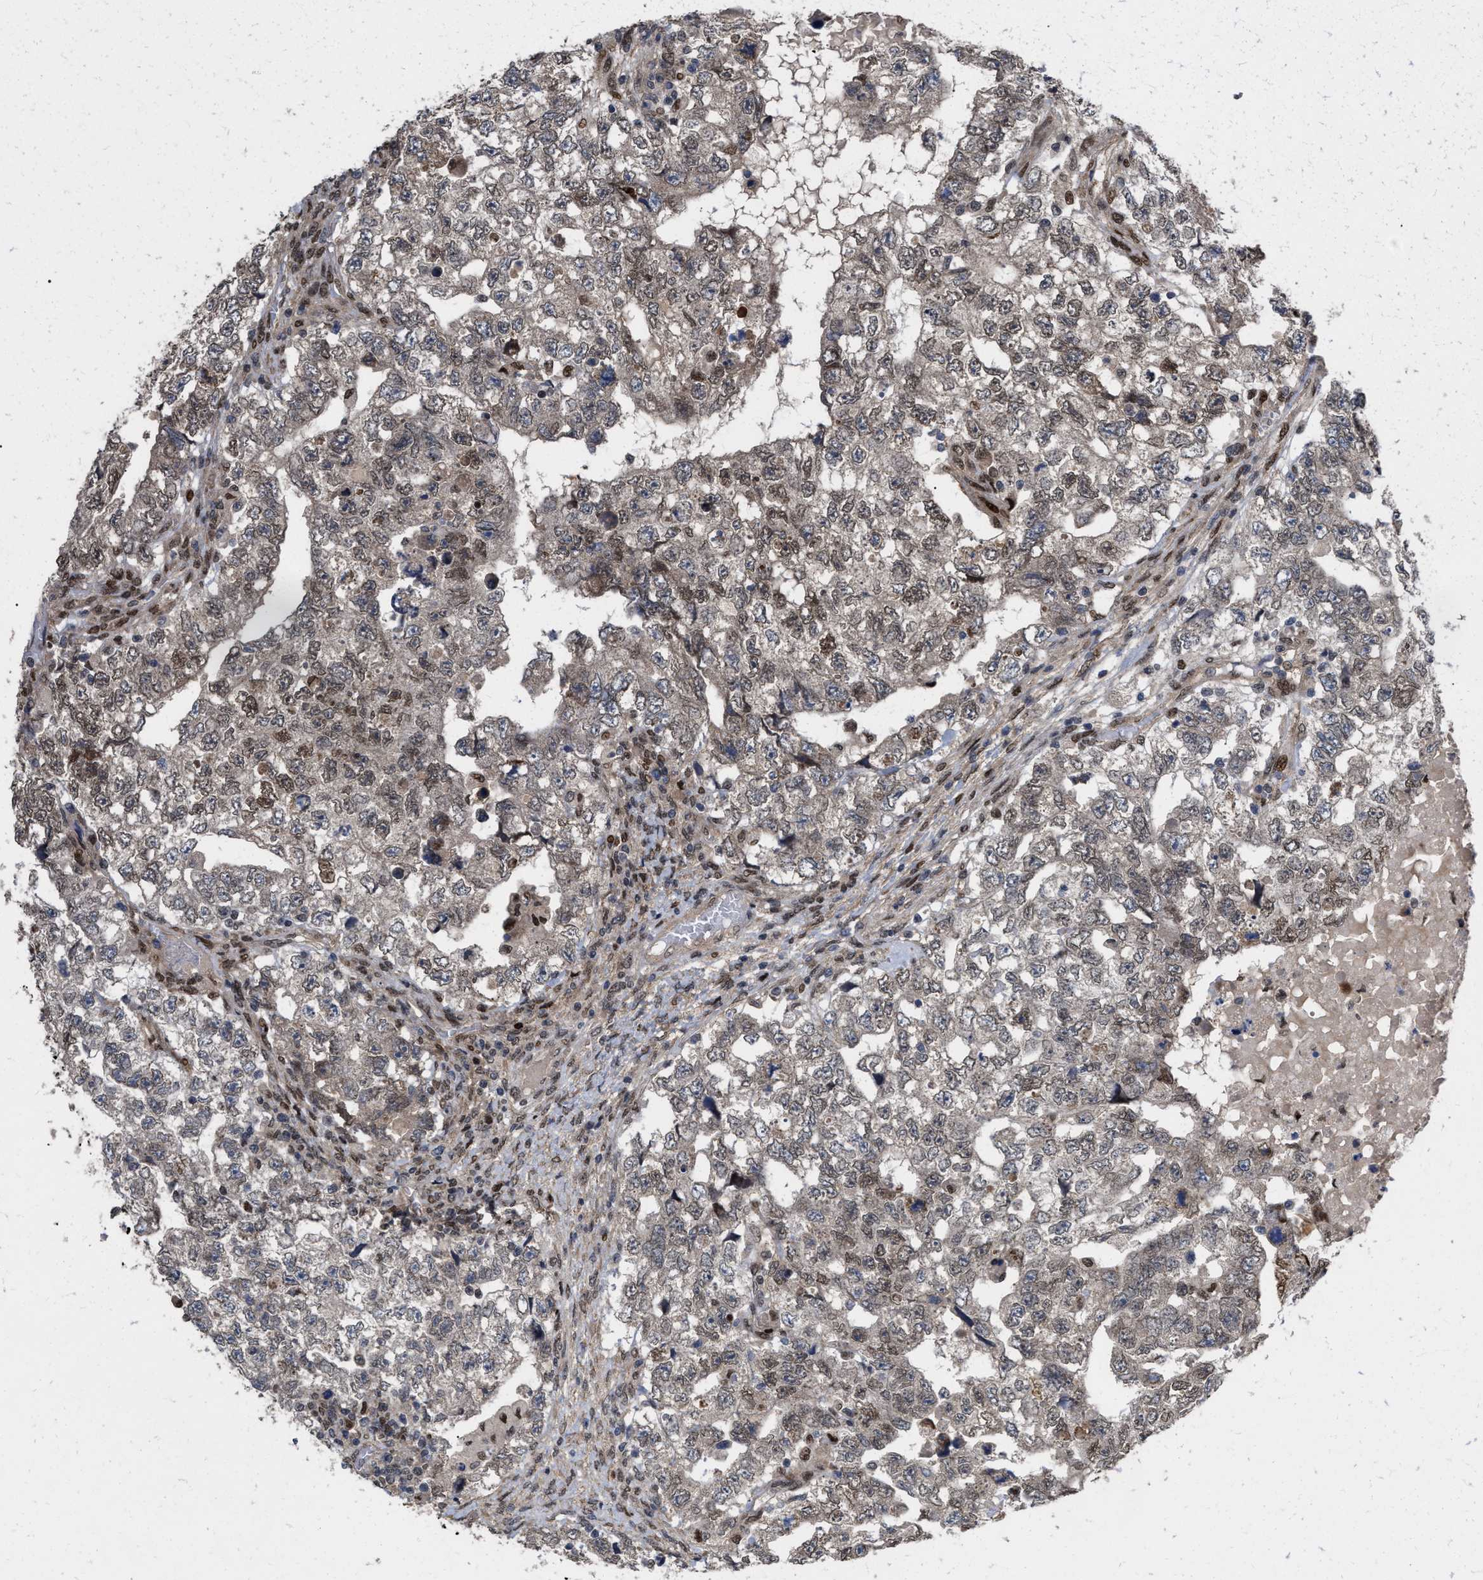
{"staining": {"intensity": "weak", "quantity": ">75%", "location": "cytoplasmic/membranous,nuclear"}, "tissue": "testis cancer", "cell_type": "Tumor cells", "image_type": "cancer", "snomed": [{"axis": "morphology", "description": "Carcinoma, Embryonal, NOS"}, {"axis": "topography", "description": "Testis"}], "caption": "Testis cancer was stained to show a protein in brown. There is low levels of weak cytoplasmic/membranous and nuclear positivity in approximately >75% of tumor cells.", "gene": "MDM4", "patient": {"sex": "male", "age": 36}}